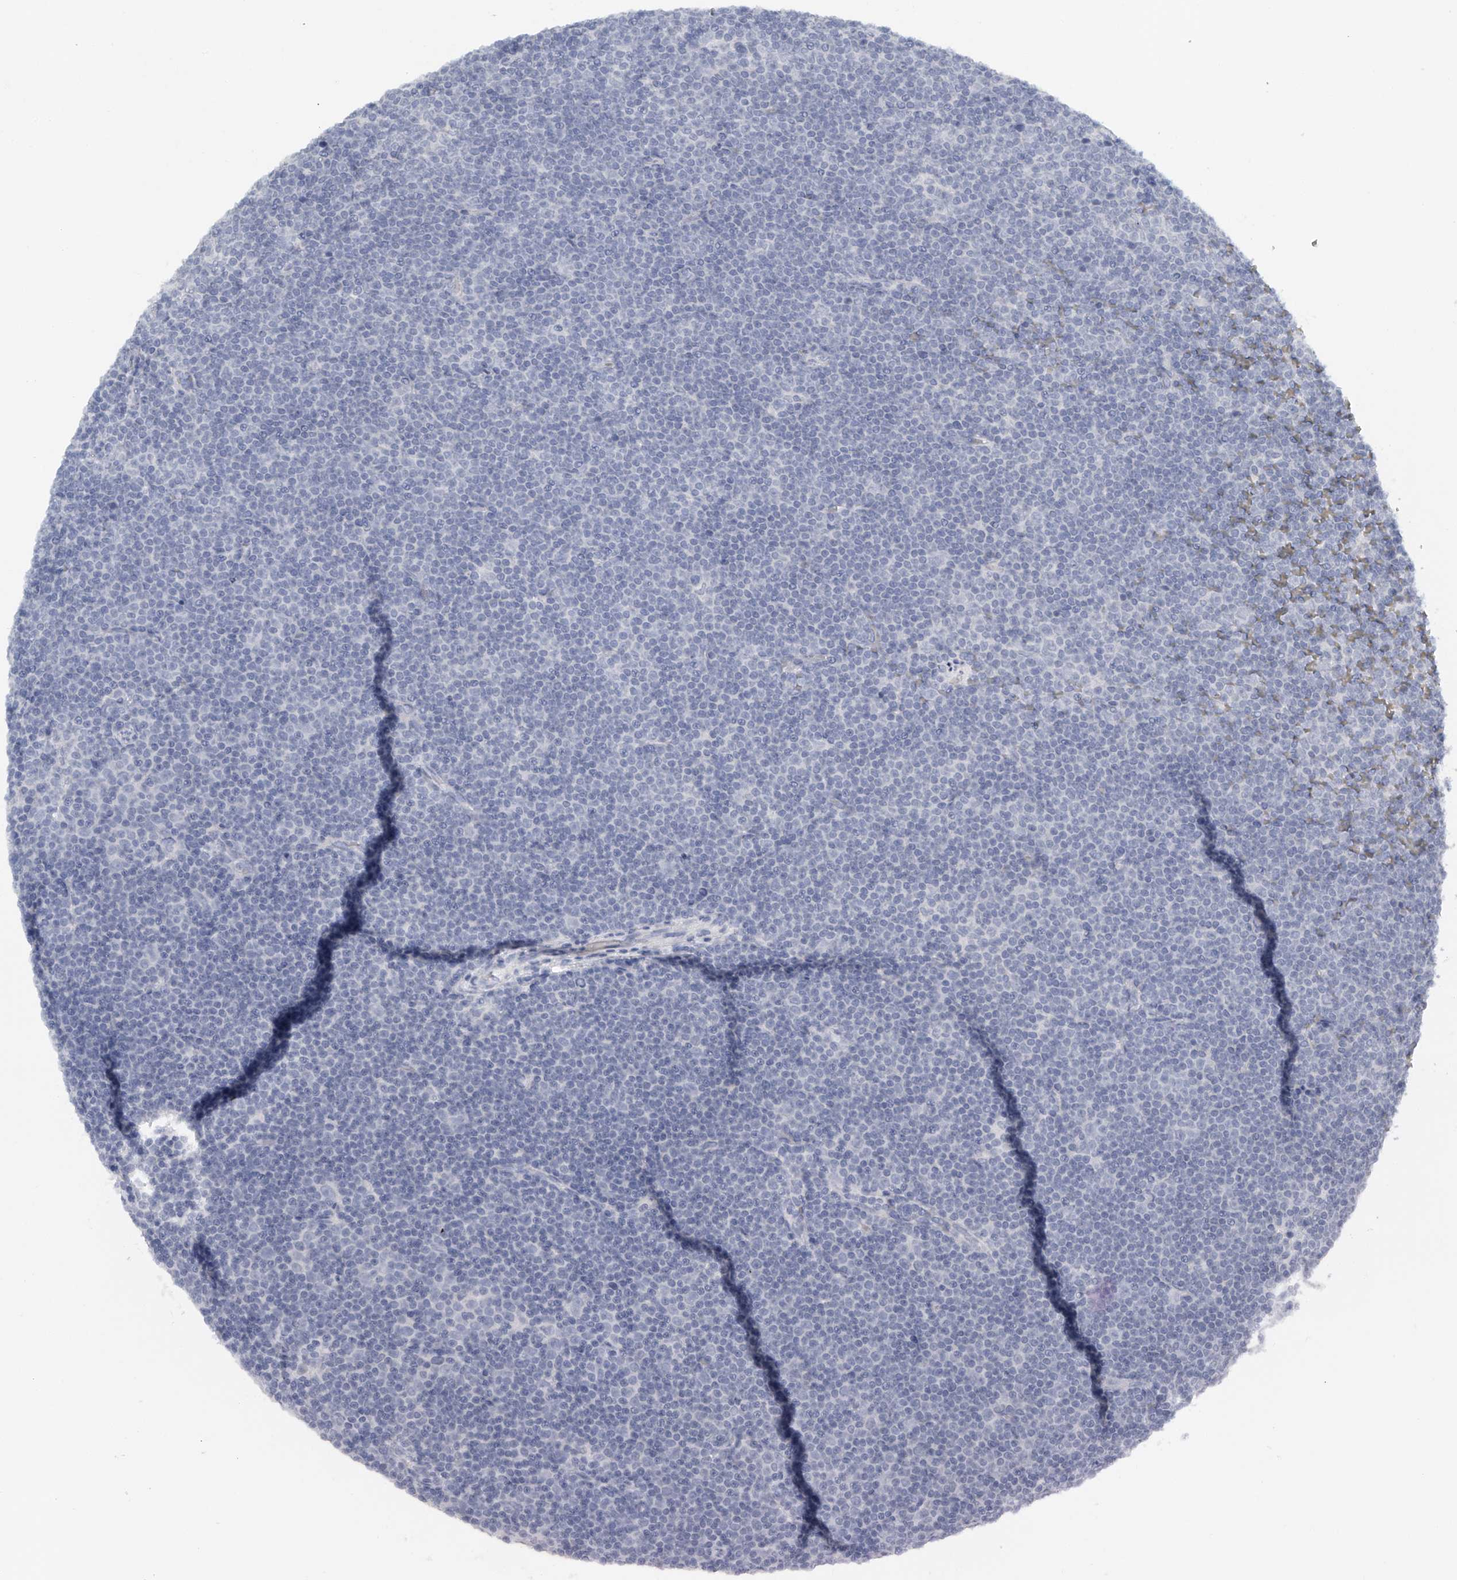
{"staining": {"intensity": "negative", "quantity": "none", "location": "none"}, "tissue": "lymphoma", "cell_type": "Tumor cells", "image_type": "cancer", "snomed": [{"axis": "morphology", "description": "Malignant lymphoma, non-Hodgkin's type, Low grade"}, {"axis": "topography", "description": "Lymph node"}], "caption": "IHC image of human lymphoma stained for a protein (brown), which demonstrates no expression in tumor cells.", "gene": "FAT2", "patient": {"sex": "female", "age": 67}}